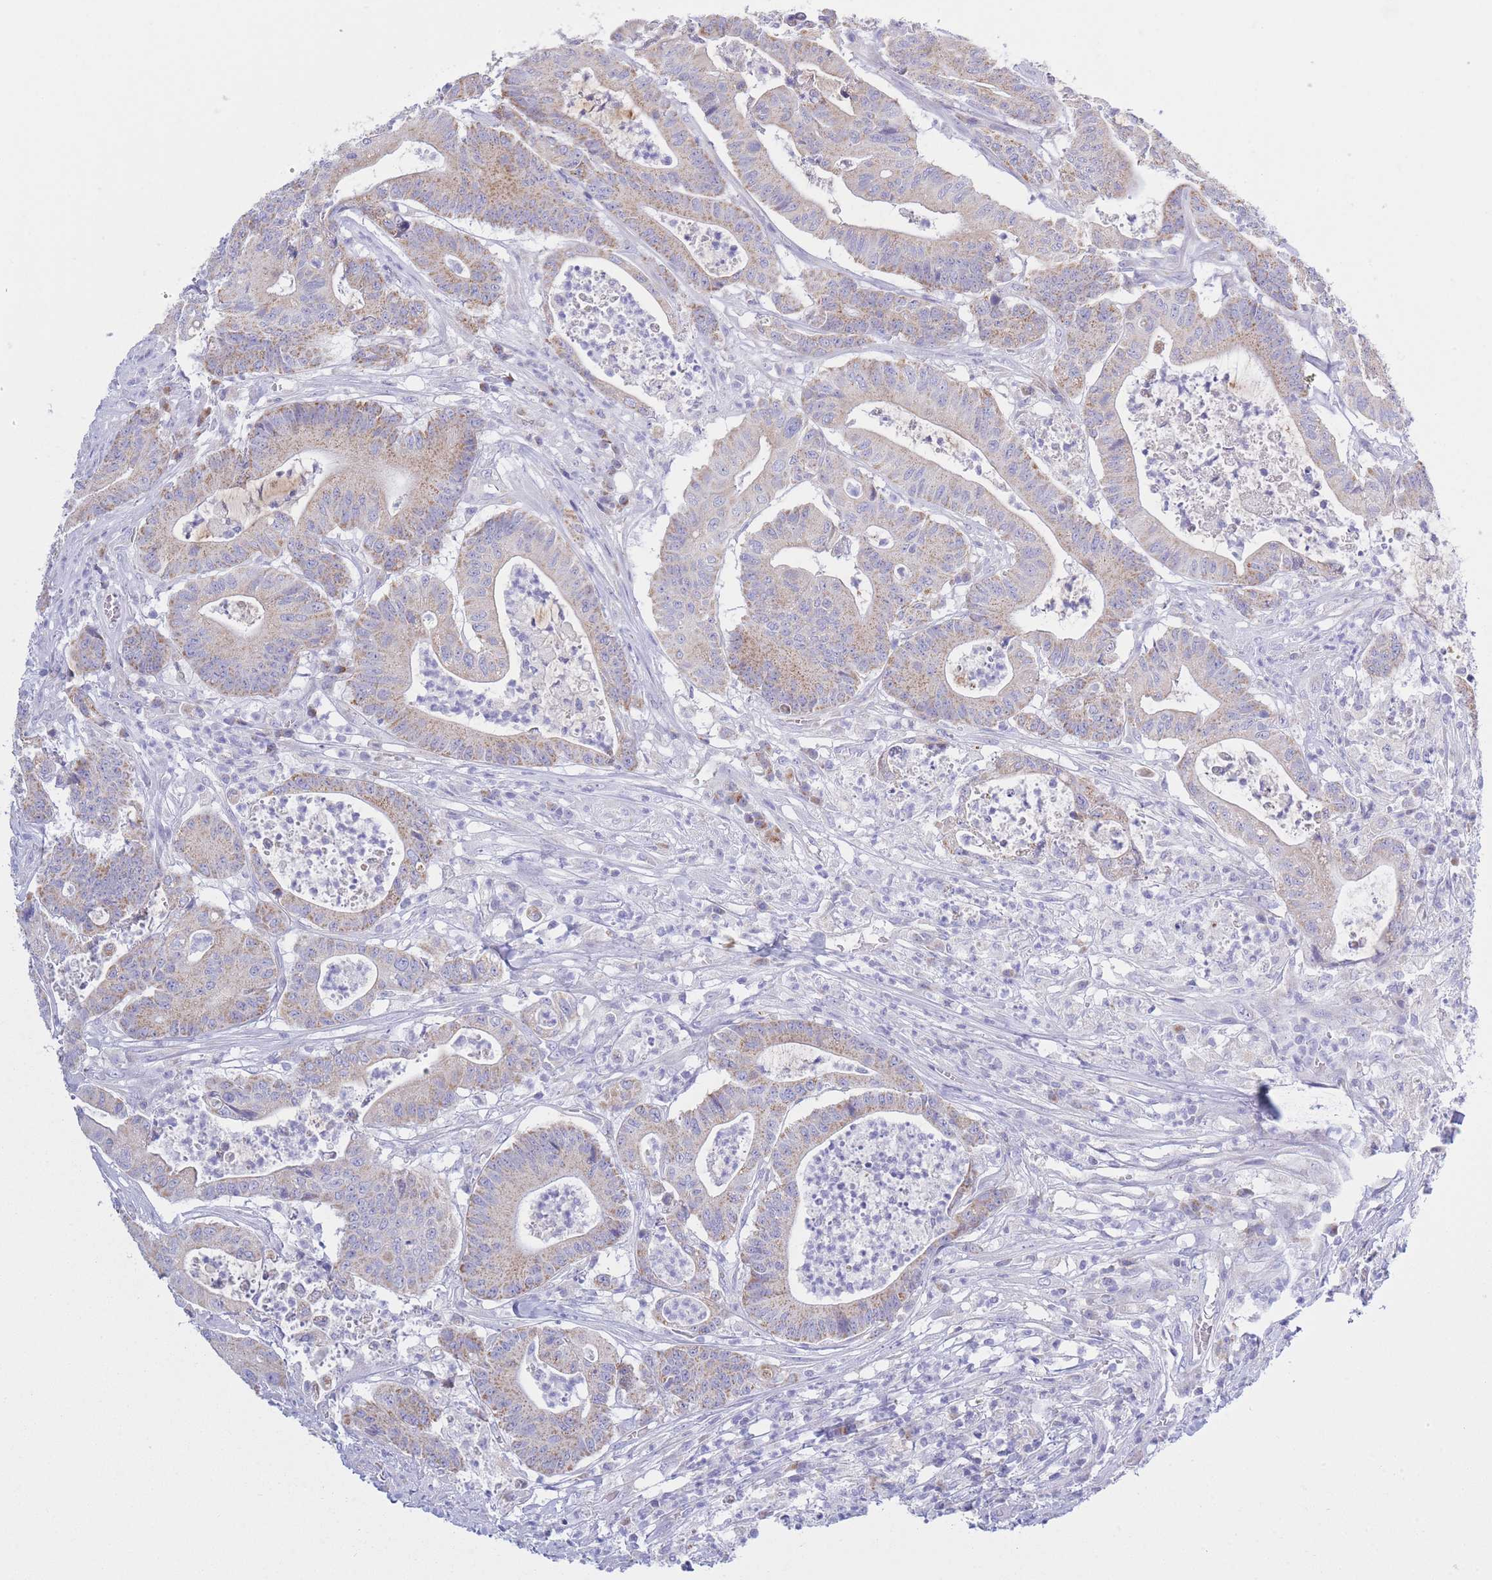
{"staining": {"intensity": "moderate", "quantity": "25%-75%", "location": "cytoplasmic/membranous"}, "tissue": "colorectal cancer", "cell_type": "Tumor cells", "image_type": "cancer", "snomed": [{"axis": "morphology", "description": "Adenocarcinoma, NOS"}, {"axis": "topography", "description": "Colon"}], "caption": "IHC micrograph of neoplastic tissue: human colorectal cancer (adenocarcinoma) stained using immunohistochemistry shows medium levels of moderate protein expression localized specifically in the cytoplasmic/membranous of tumor cells, appearing as a cytoplasmic/membranous brown color.", "gene": "NANP", "patient": {"sex": "female", "age": 84}}